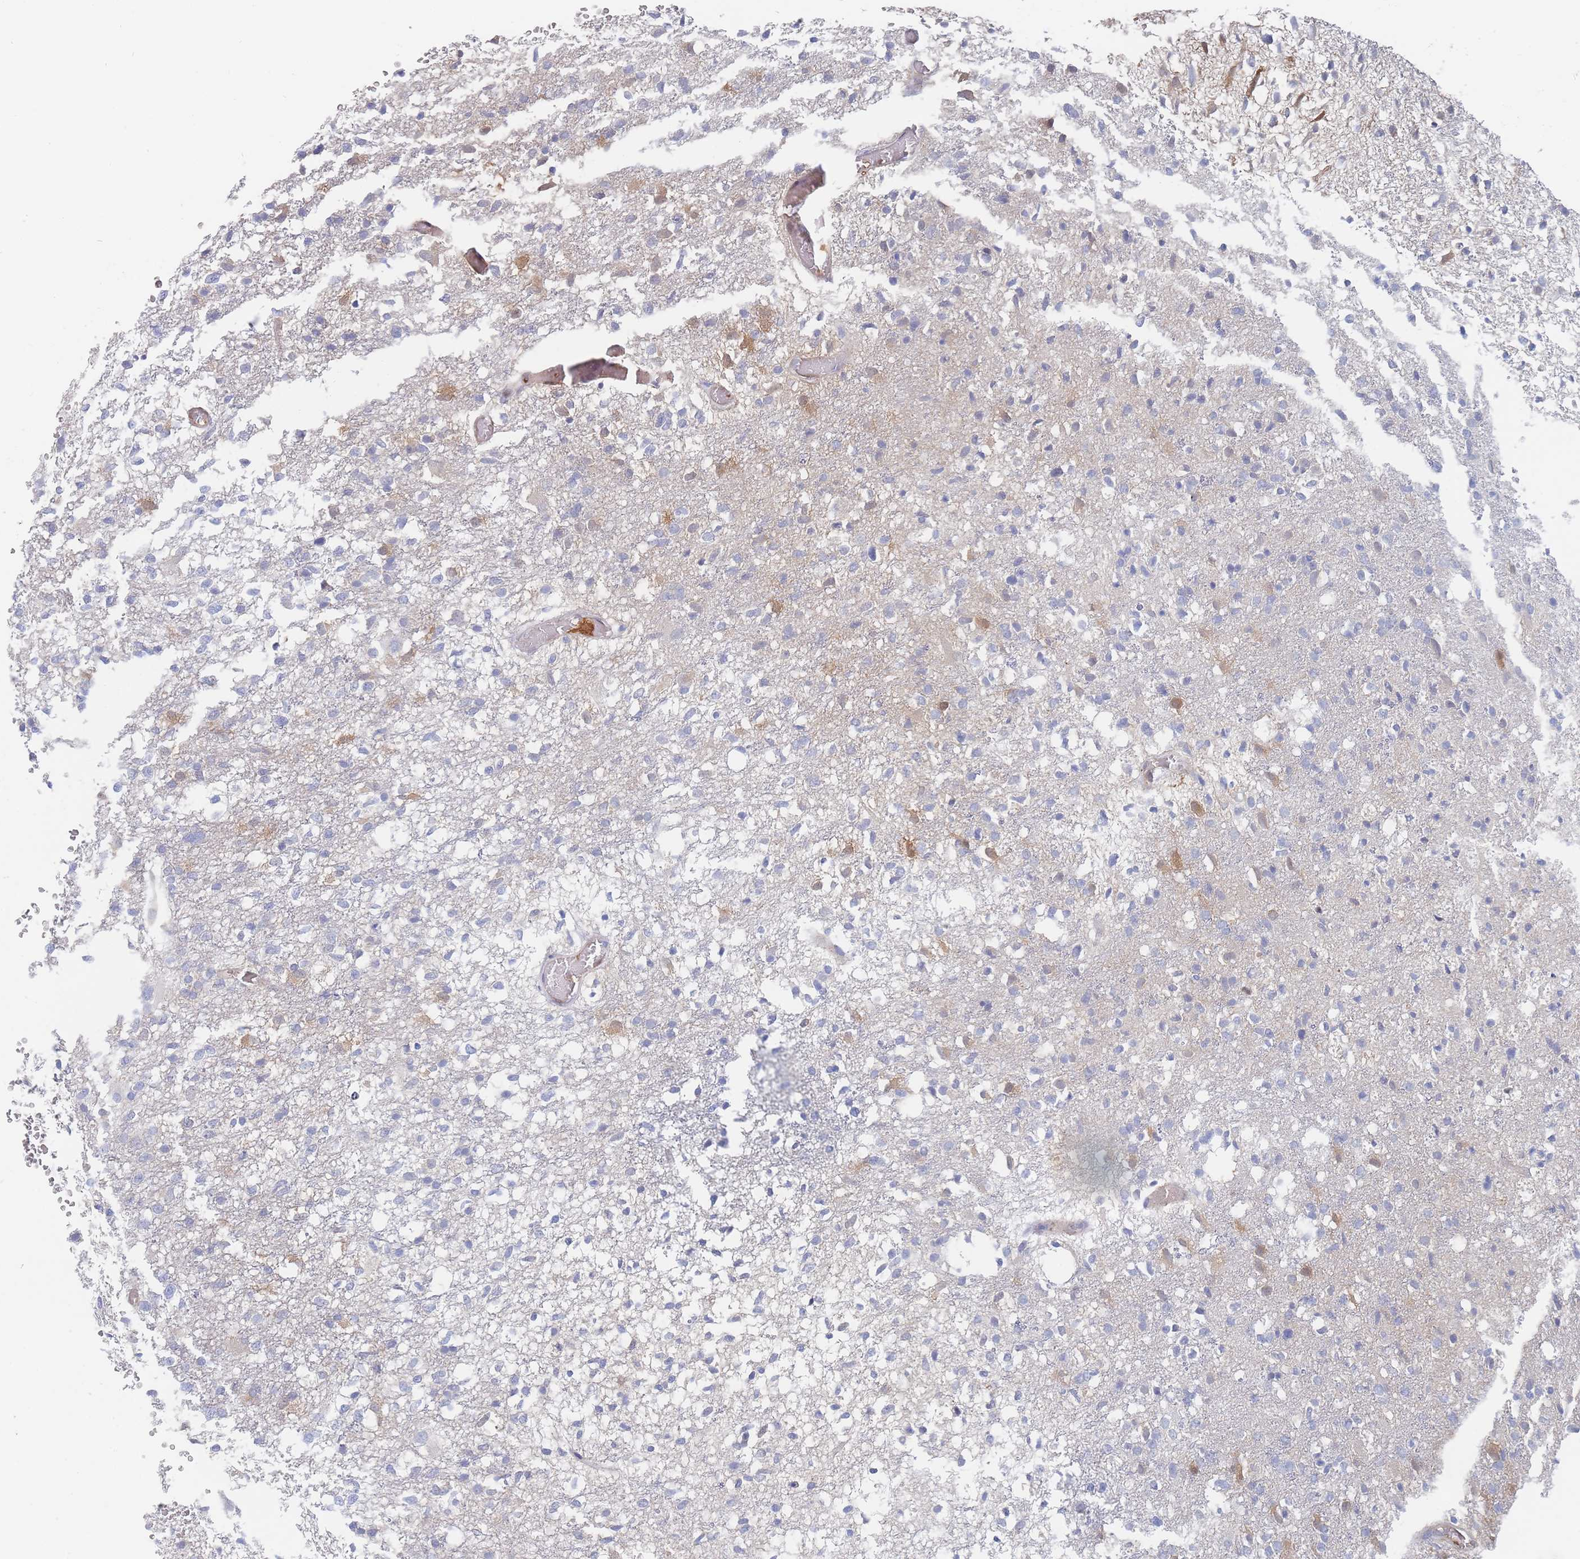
{"staining": {"intensity": "strong", "quantity": "<25%", "location": "cytoplasmic/membranous,nuclear"}, "tissue": "glioma", "cell_type": "Tumor cells", "image_type": "cancer", "snomed": [{"axis": "morphology", "description": "Glioma, malignant, High grade"}, {"axis": "topography", "description": "Brain"}], "caption": "A brown stain shows strong cytoplasmic/membranous and nuclear staining of a protein in malignant glioma (high-grade) tumor cells.", "gene": "G6PC1", "patient": {"sex": "female", "age": 74}}